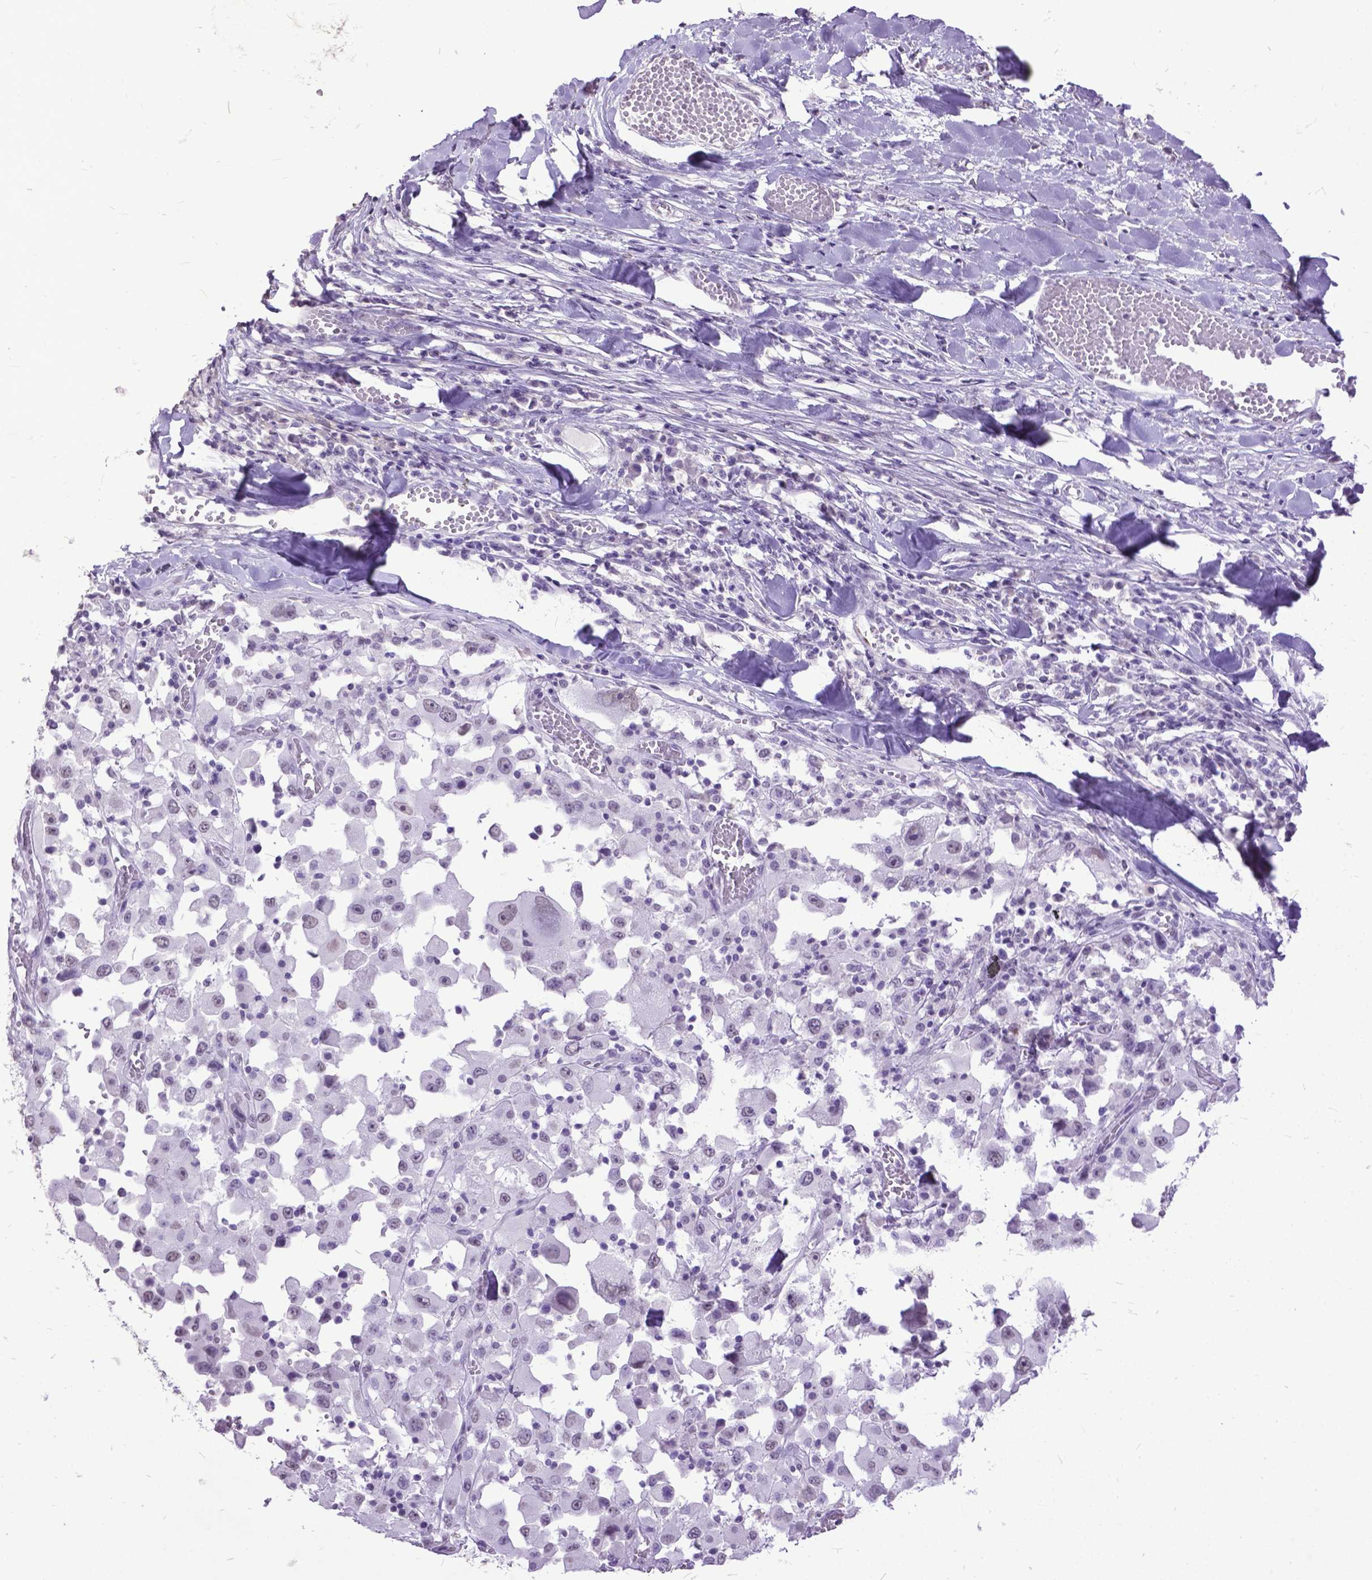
{"staining": {"intensity": "negative", "quantity": "none", "location": "none"}, "tissue": "melanoma", "cell_type": "Tumor cells", "image_type": "cancer", "snomed": [{"axis": "morphology", "description": "Malignant melanoma, Metastatic site"}, {"axis": "topography", "description": "Lymph node"}], "caption": "Tumor cells show no significant protein expression in melanoma.", "gene": "MARCHF10", "patient": {"sex": "male", "age": 50}}